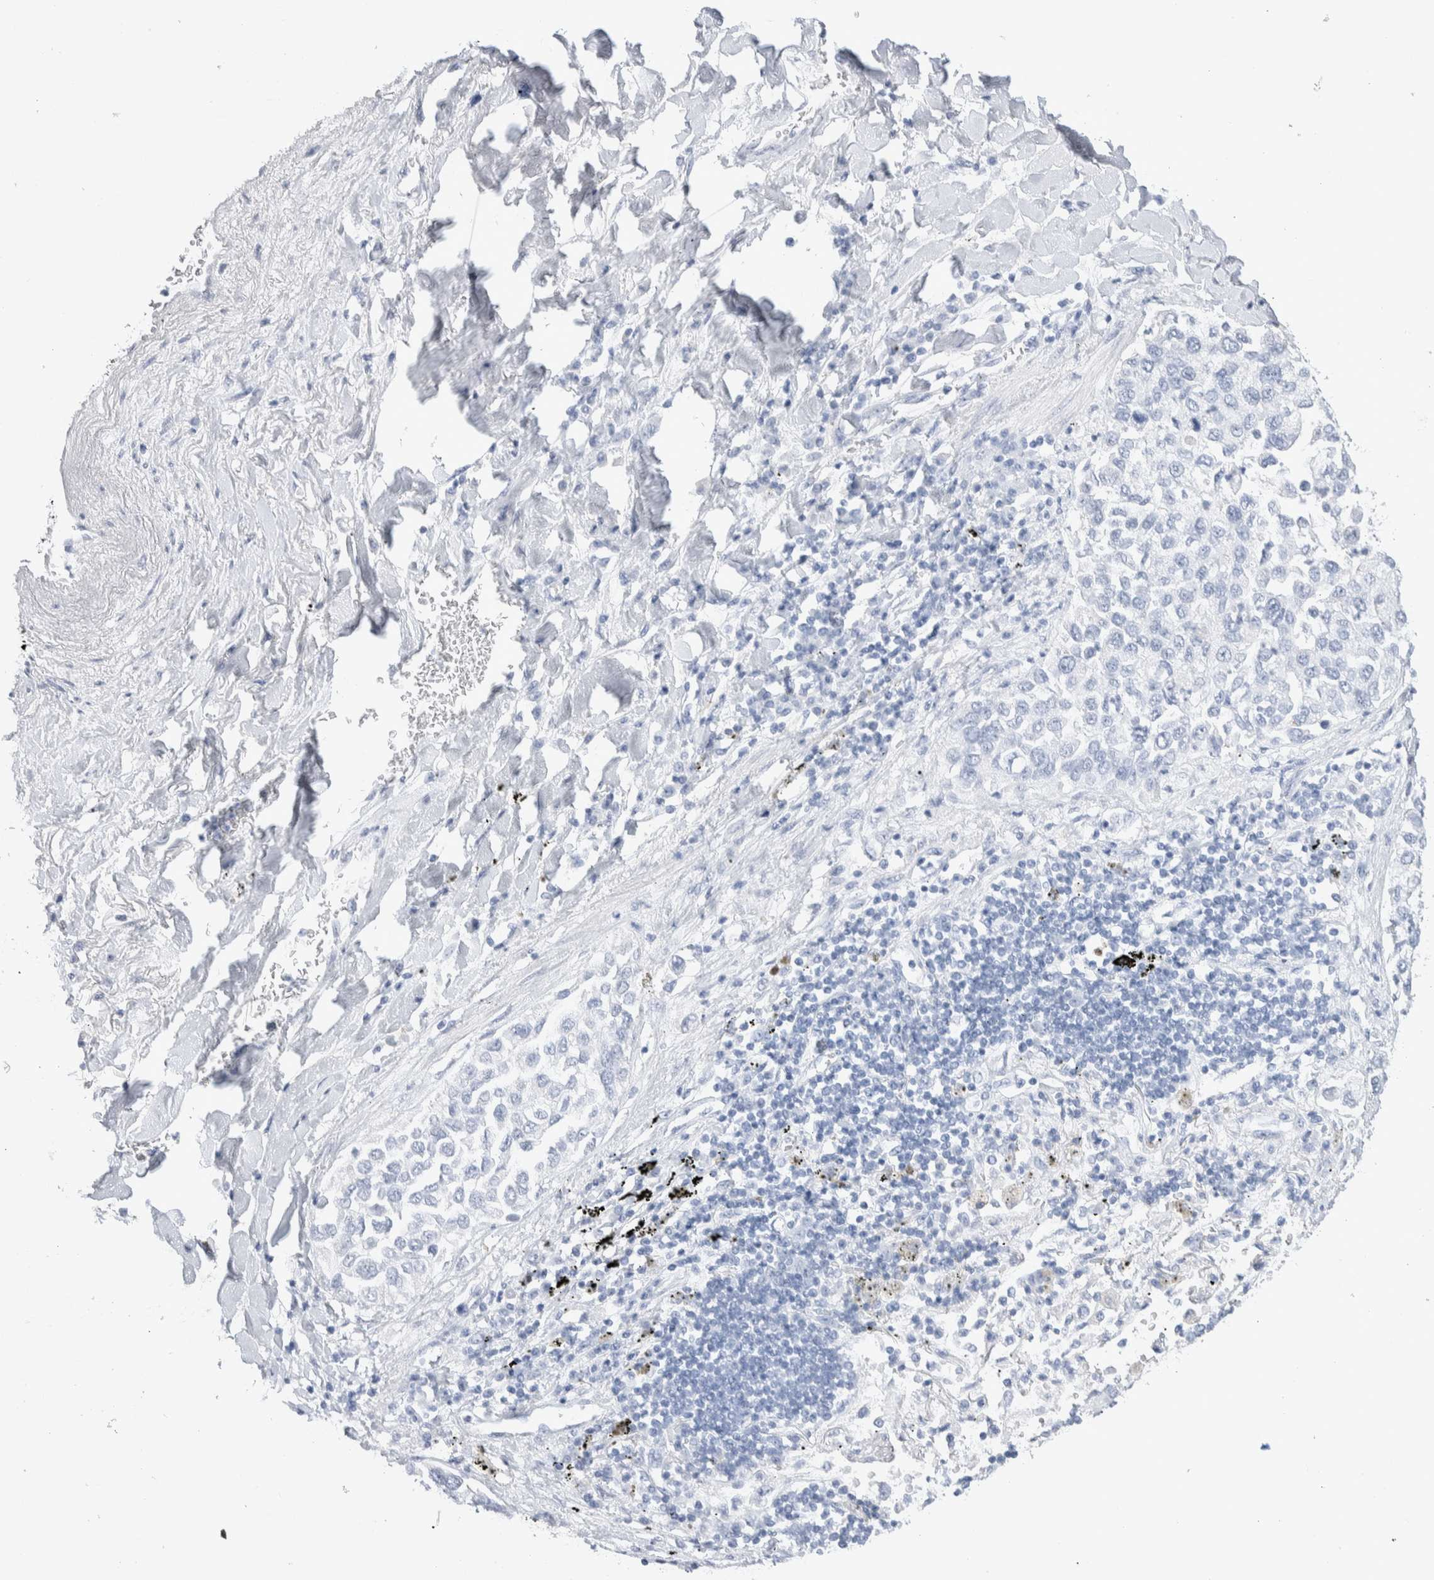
{"staining": {"intensity": "negative", "quantity": "none", "location": "none"}, "tissue": "lung cancer", "cell_type": "Tumor cells", "image_type": "cancer", "snomed": [{"axis": "morphology", "description": "Inflammation, NOS"}, {"axis": "morphology", "description": "Adenocarcinoma, NOS"}, {"axis": "topography", "description": "Lung"}], "caption": "Lung cancer (adenocarcinoma) stained for a protein using immunohistochemistry (IHC) shows no positivity tumor cells.", "gene": "GDA", "patient": {"sex": "male", "age": 63}}